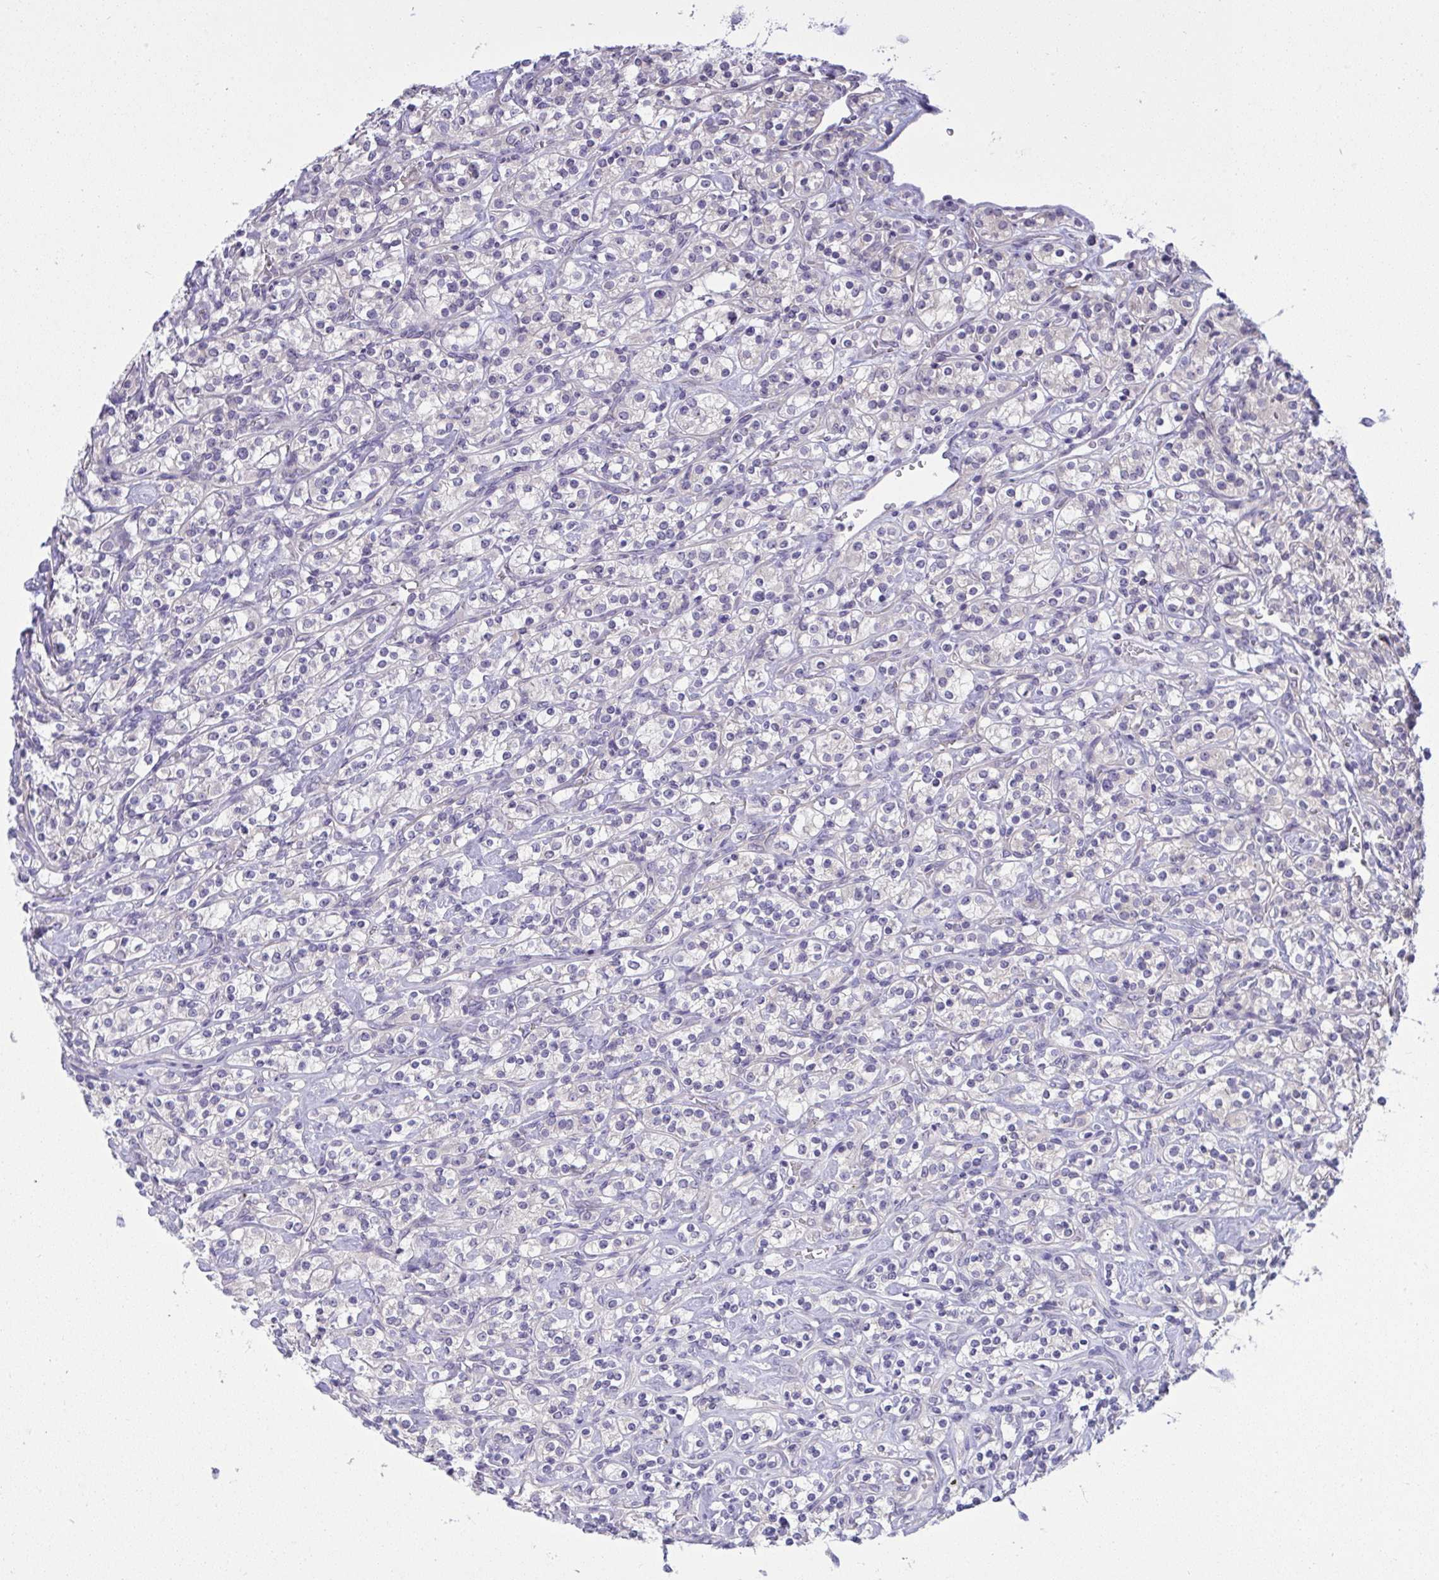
{"staining": {"intensity": "negative", "quantity": "none", "location": "none"}, "tissue": "renal cancer", "cell_type": "Tumor cells", "image_type": "cancer", "snomed": [{"axis": "morphology", "description": "Adenocarcinoma, NOS"}, {"axis": "topography", "description": "Kidney"}], "caption": "Human renal adenocarcinoma stained for a protein using immunohistochemistry displays no positivity in tumor cells.", "gene": "TMEM41A", "patient": {"sex": "male", "age": 77}}